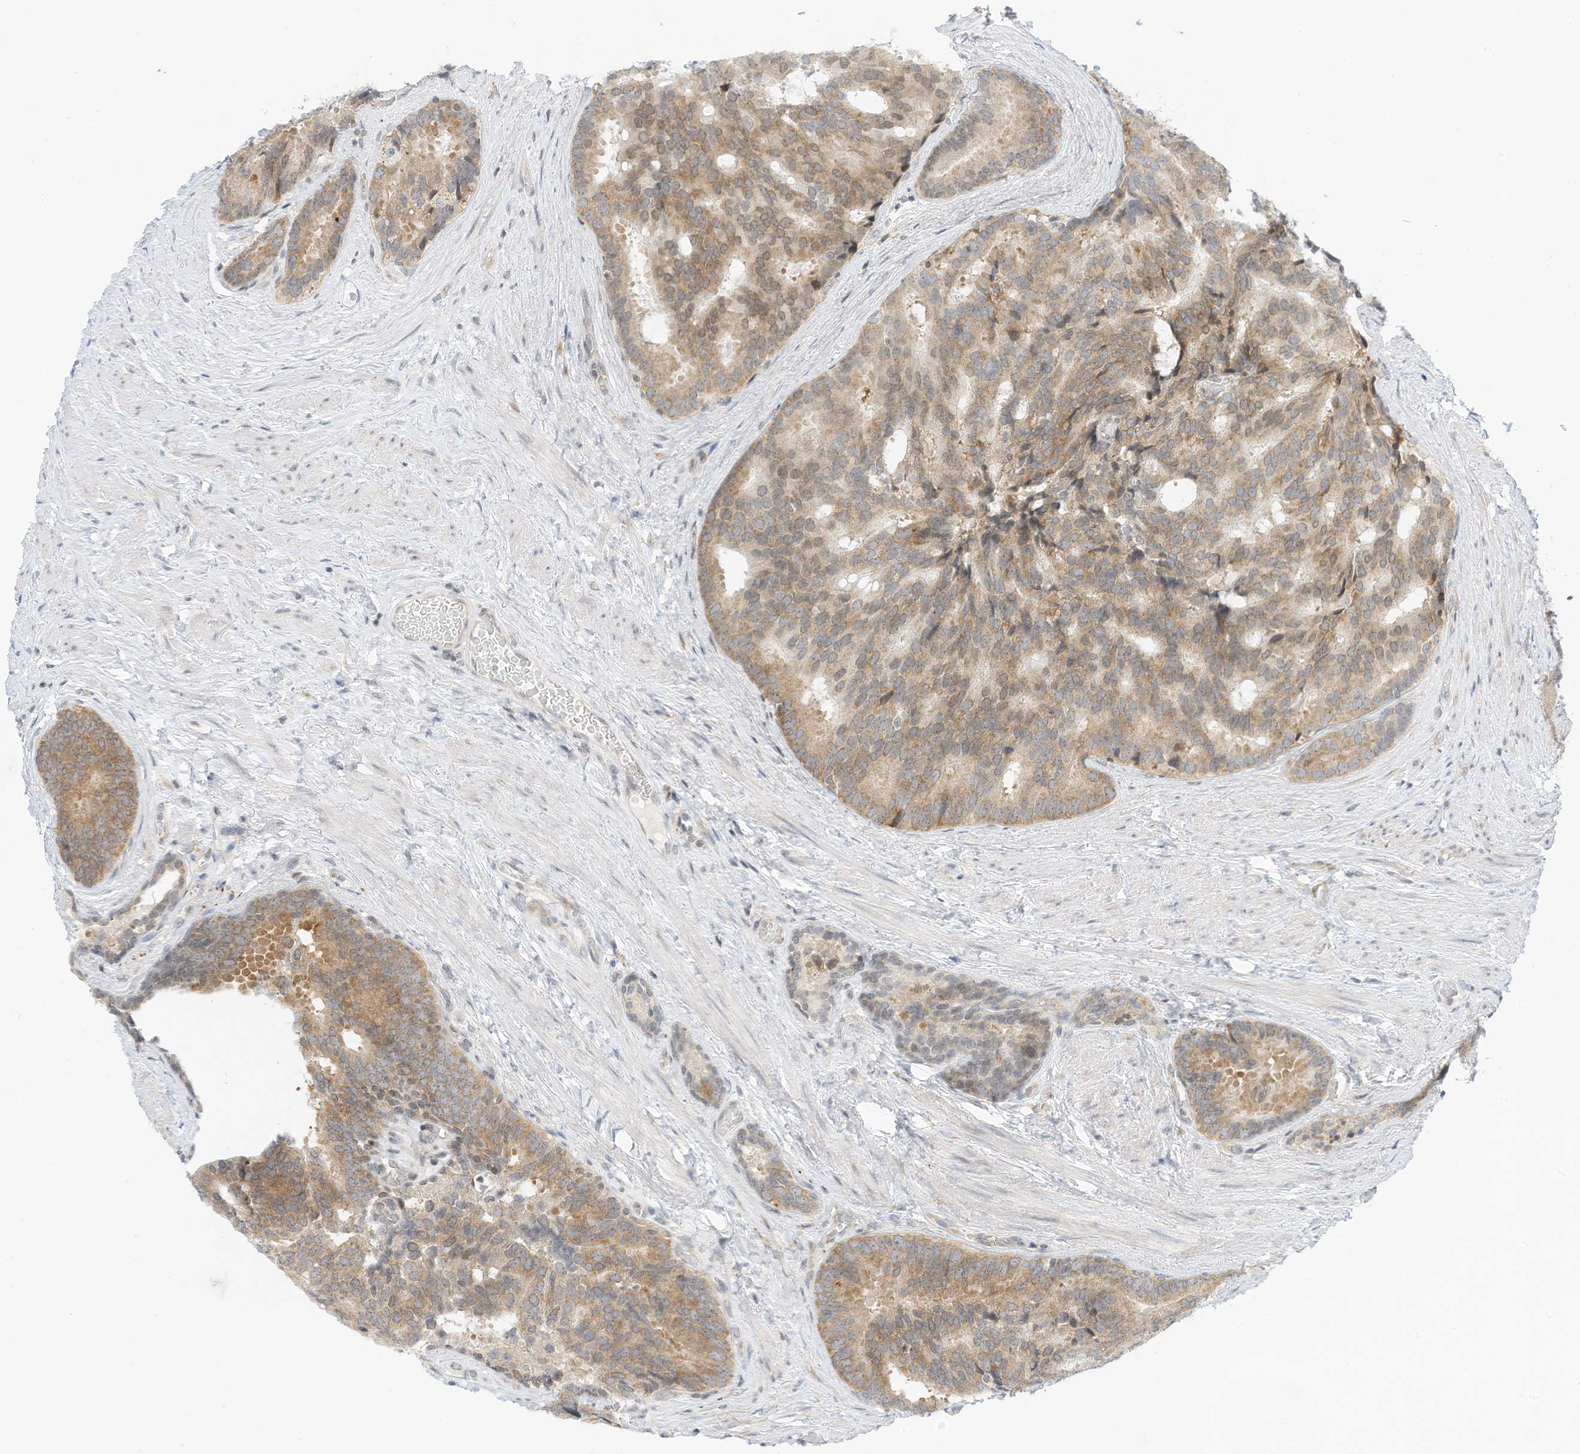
{"staining": {"intensity": "moderate", "quantity": "25%-75%", "location": "cytoplasmic/membranous"}, "tissue": "prostate cancer", "cell_type": "Tumor cells", "image_type": "cancer", "snomed": [{"axis": "morphology", "description": "Adenocarcinoma, Low grade"}, {"axis": "topography", "description": "Prostate"}], "caption": "Immunohistochemical staining of low-grade adenocarcinoma (prostate) shows medium levels of moderate cytoplasmic/membranous protein expression in about 25%-75% of tumor cells.", "gene": "EDF1", "patient": {"sex": "male", "age": 71}}